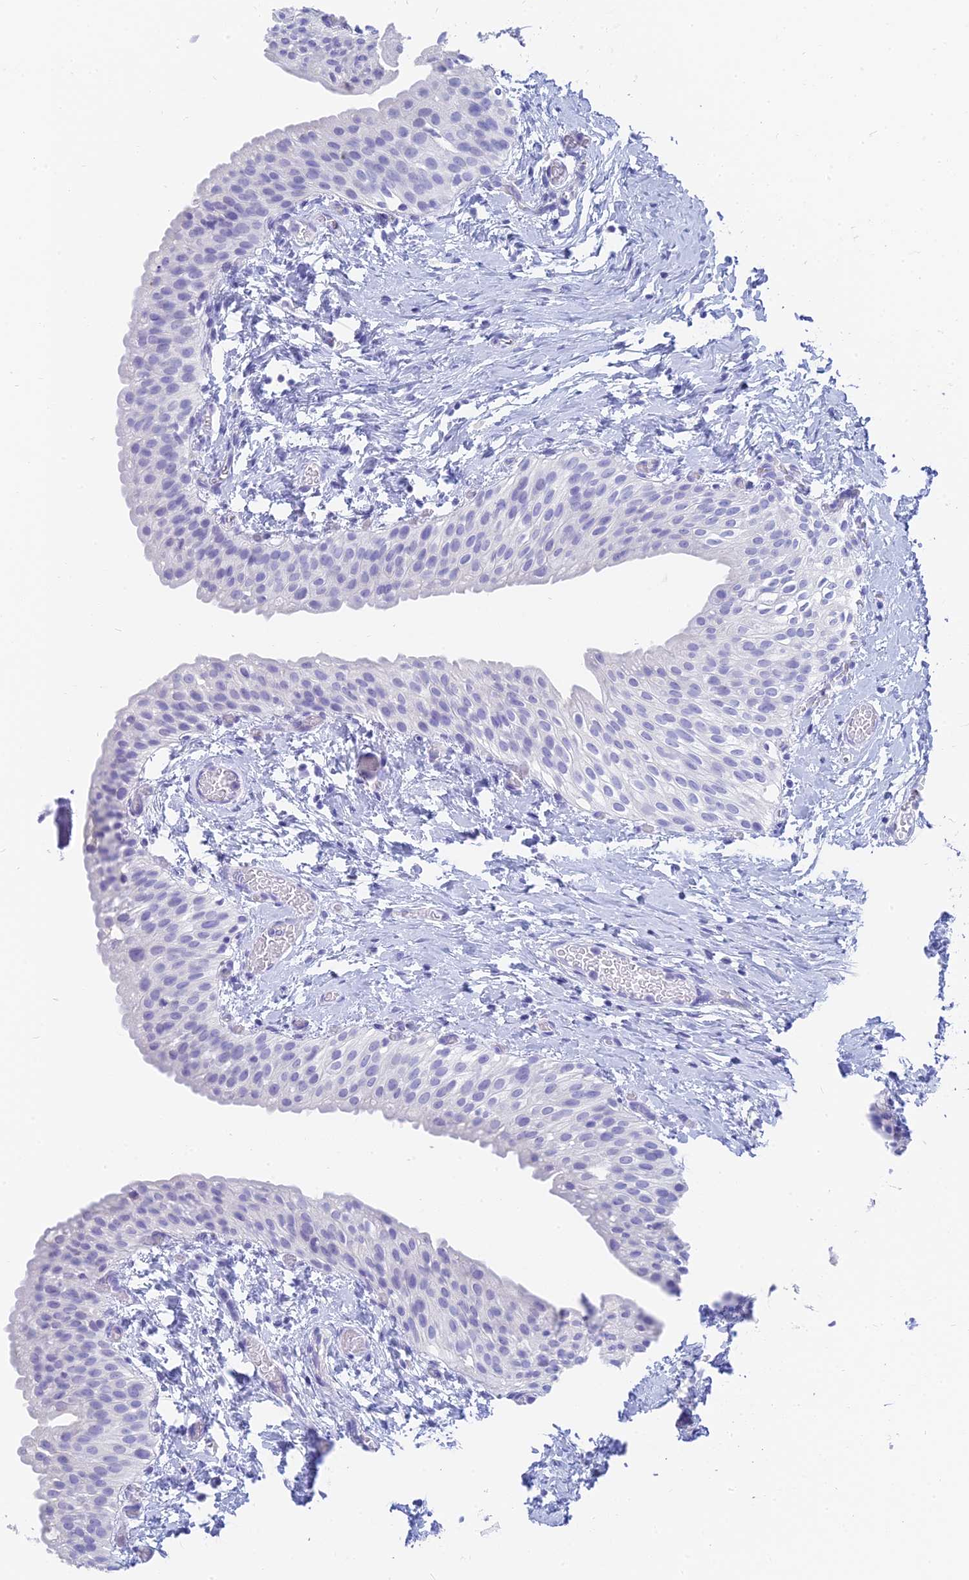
{"staining": {"intensity": "negative", "quantity": "none", "location": "none"}, "tissue": "urinary bladder", "cell_type": "Urothelial cells", "image_type": "normal", "snomed": [{"axis": "morphology", "description": "Normal tissue, NOS"}, {"axis": "topography", "description": "Urinary bladder"}], "caption": "Immunohistochemistry of benign urinary bladder displays no positivity in urothelial cells.", "gene": "SLC36A2", "patient": {"sex": "male", "age": 1}}